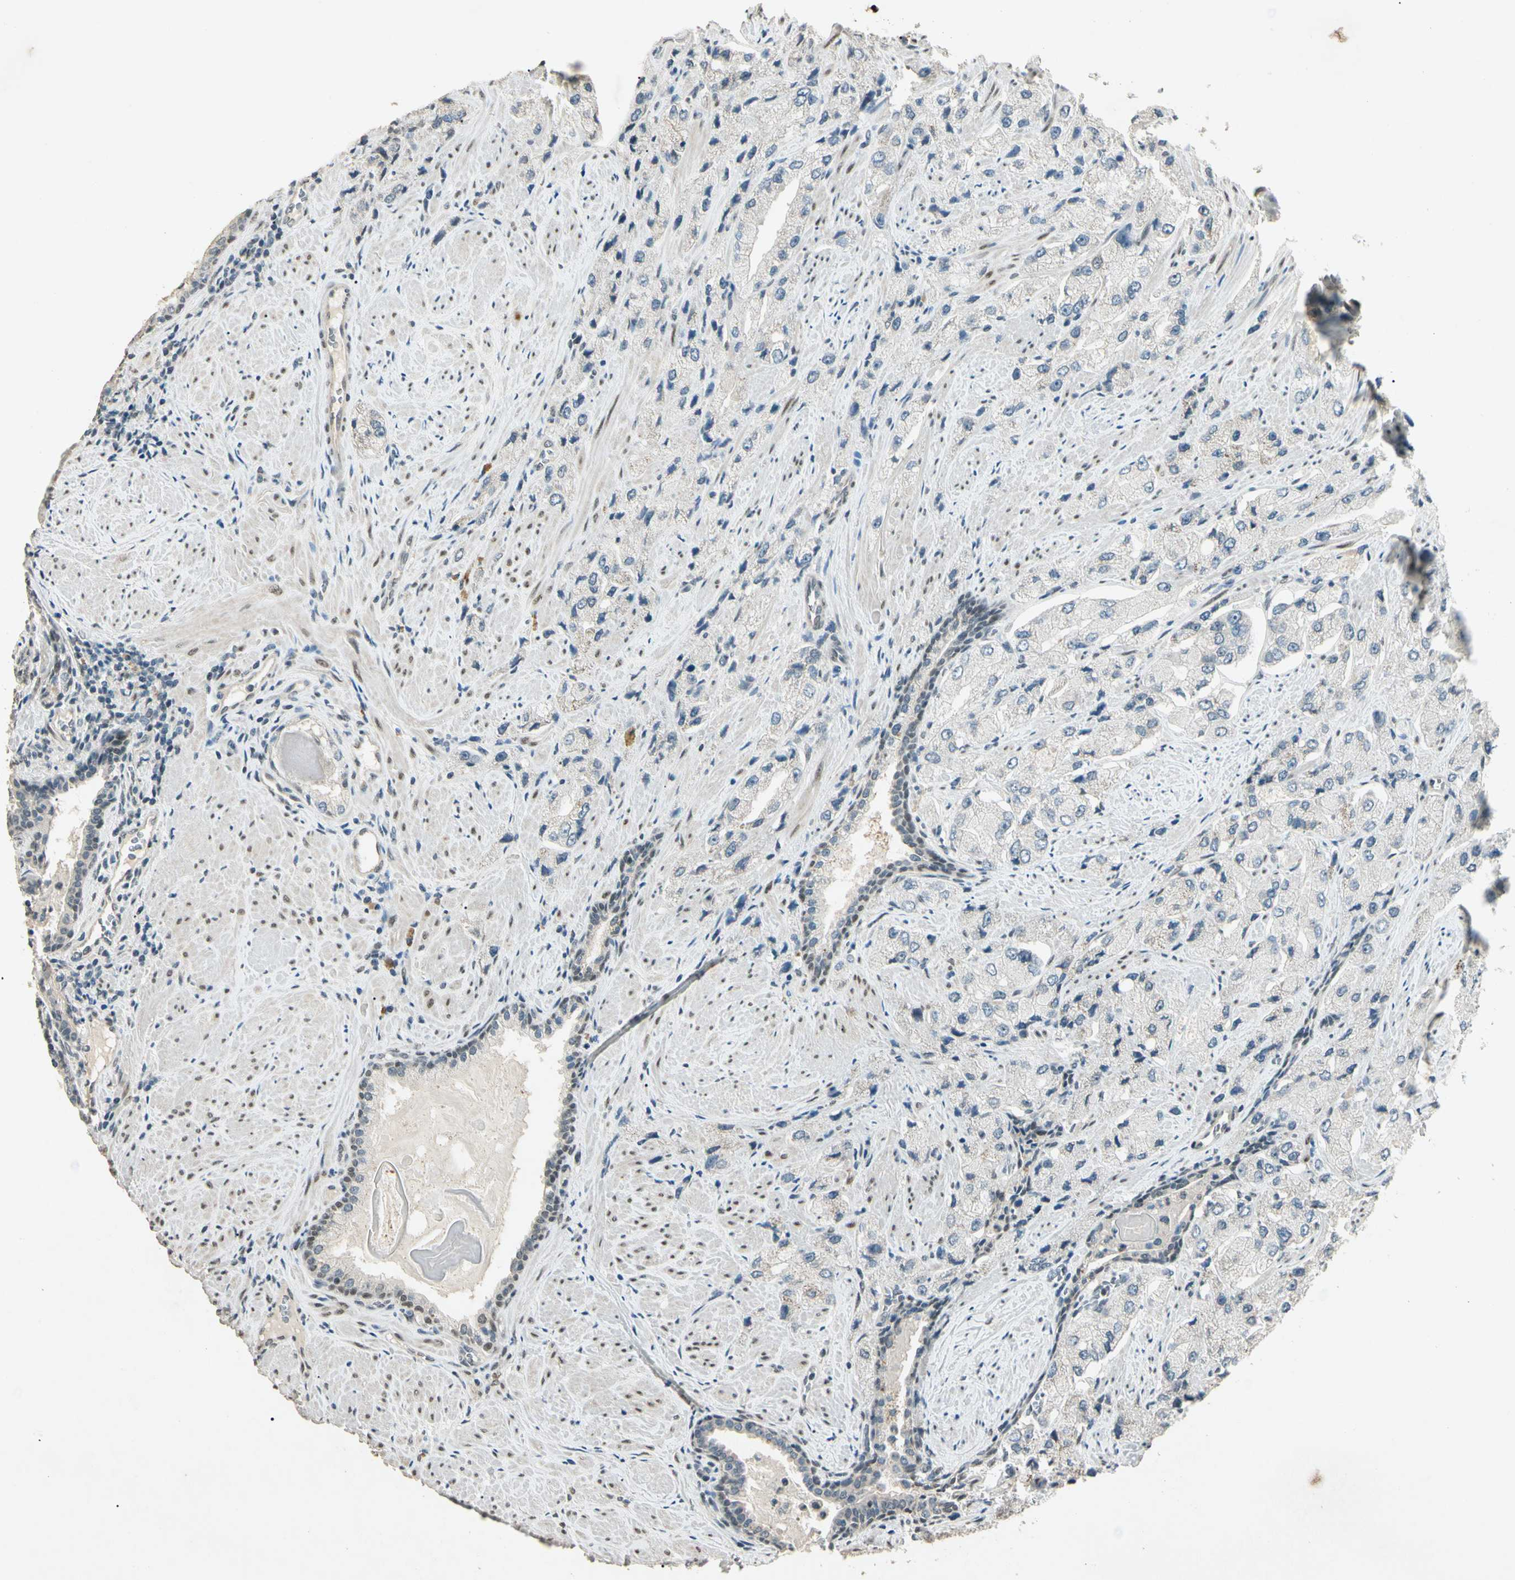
{"staining": {"intensity": "negative", "quantity": "none", "location": "none"}, "tissue": "prostate cancer", "cell_type": "Tumor cells", "image_type": "cancer", "snomed": [{"axis": "morphology", "description": "Adenocarcinoma, High grade"}, {"axis": "topography", "description": "Prostate"}], "caption": "The IHC image has no significant expression in tumor cells of prostate cancer tissue.", "gene": "ZBTB4", "patient": {"sex": "male", "age": 58}}